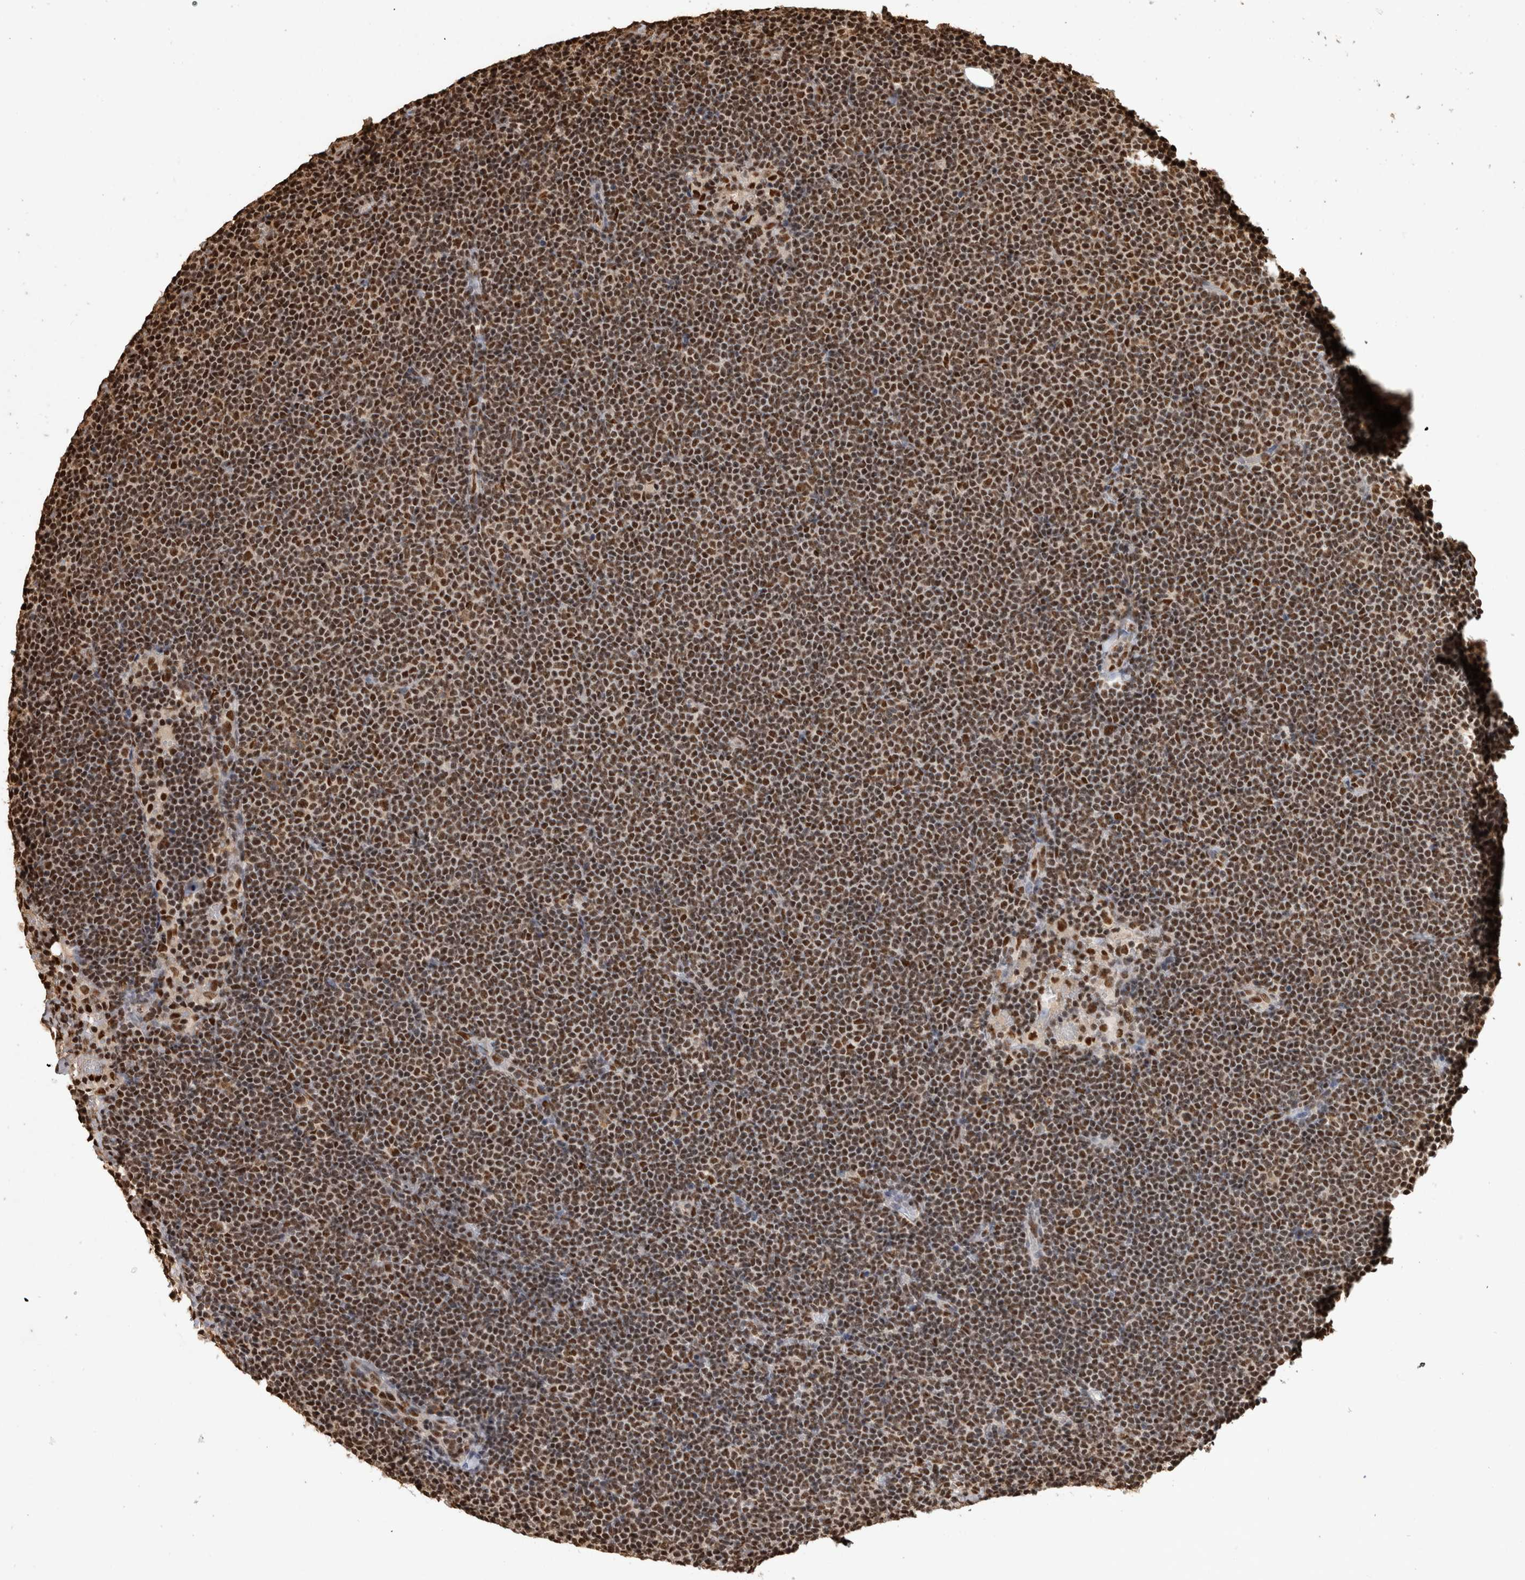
{"staining": {"intensity": "moderate", "quantity": ">75%", "location": "nuclear"}, "tissue": "lymphoma", "cell_type": "Tumor cells", "image_type": "cancer", "snomed": [{"axis": "morphology", "description": "Malignant lymphoma, non-Hodgkin's type, Low grade"}, {"axis": "topography", "description": "Lymph node"}], "caption": "The immunohistochemical stain labels moderate nuclear staining in tumor cells of low-grade malignant lymphoma, non-Hodgkin's type tissue.", "gene": "RAD50", "patient": {"sex": "female", "age": 53}}